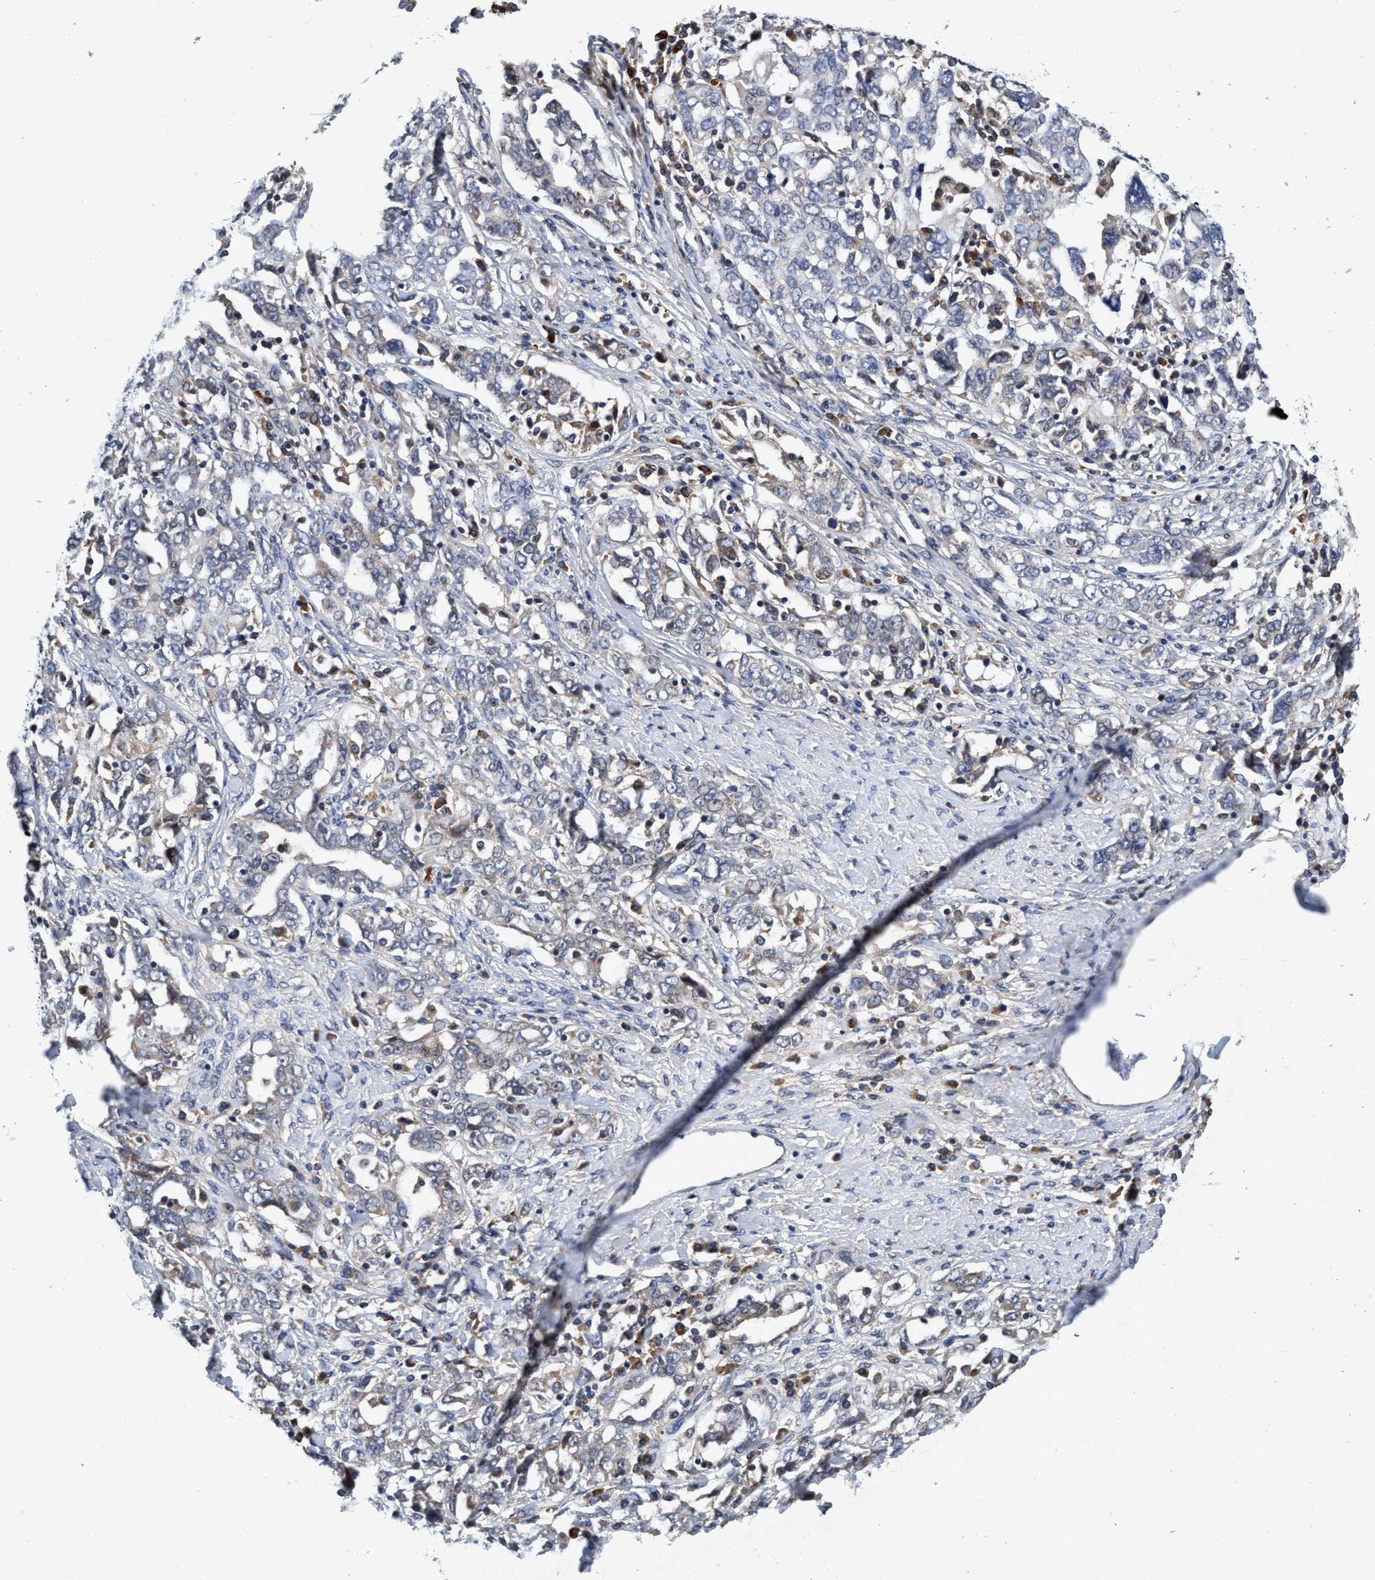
{"staining": {"intensity": "negative", "quantity": "none", "location": "none"}, "tissue": "ovarian cancer", "cell_type": "Tumor cells", "image_type": "cancer", "snomed": [{"axis": "morphology", "description": "Carcinoma, endometroid"}, {"axis": "topography", "description": "Ovary"}], "caption": "Tumor cells show no significant protein expression in ovarian cancer. (DAB IHC visualized using brightfield microscopy, high magnification).", "gene": "CALCOCO2", "patient": {"sex": "female", "age": 62}}